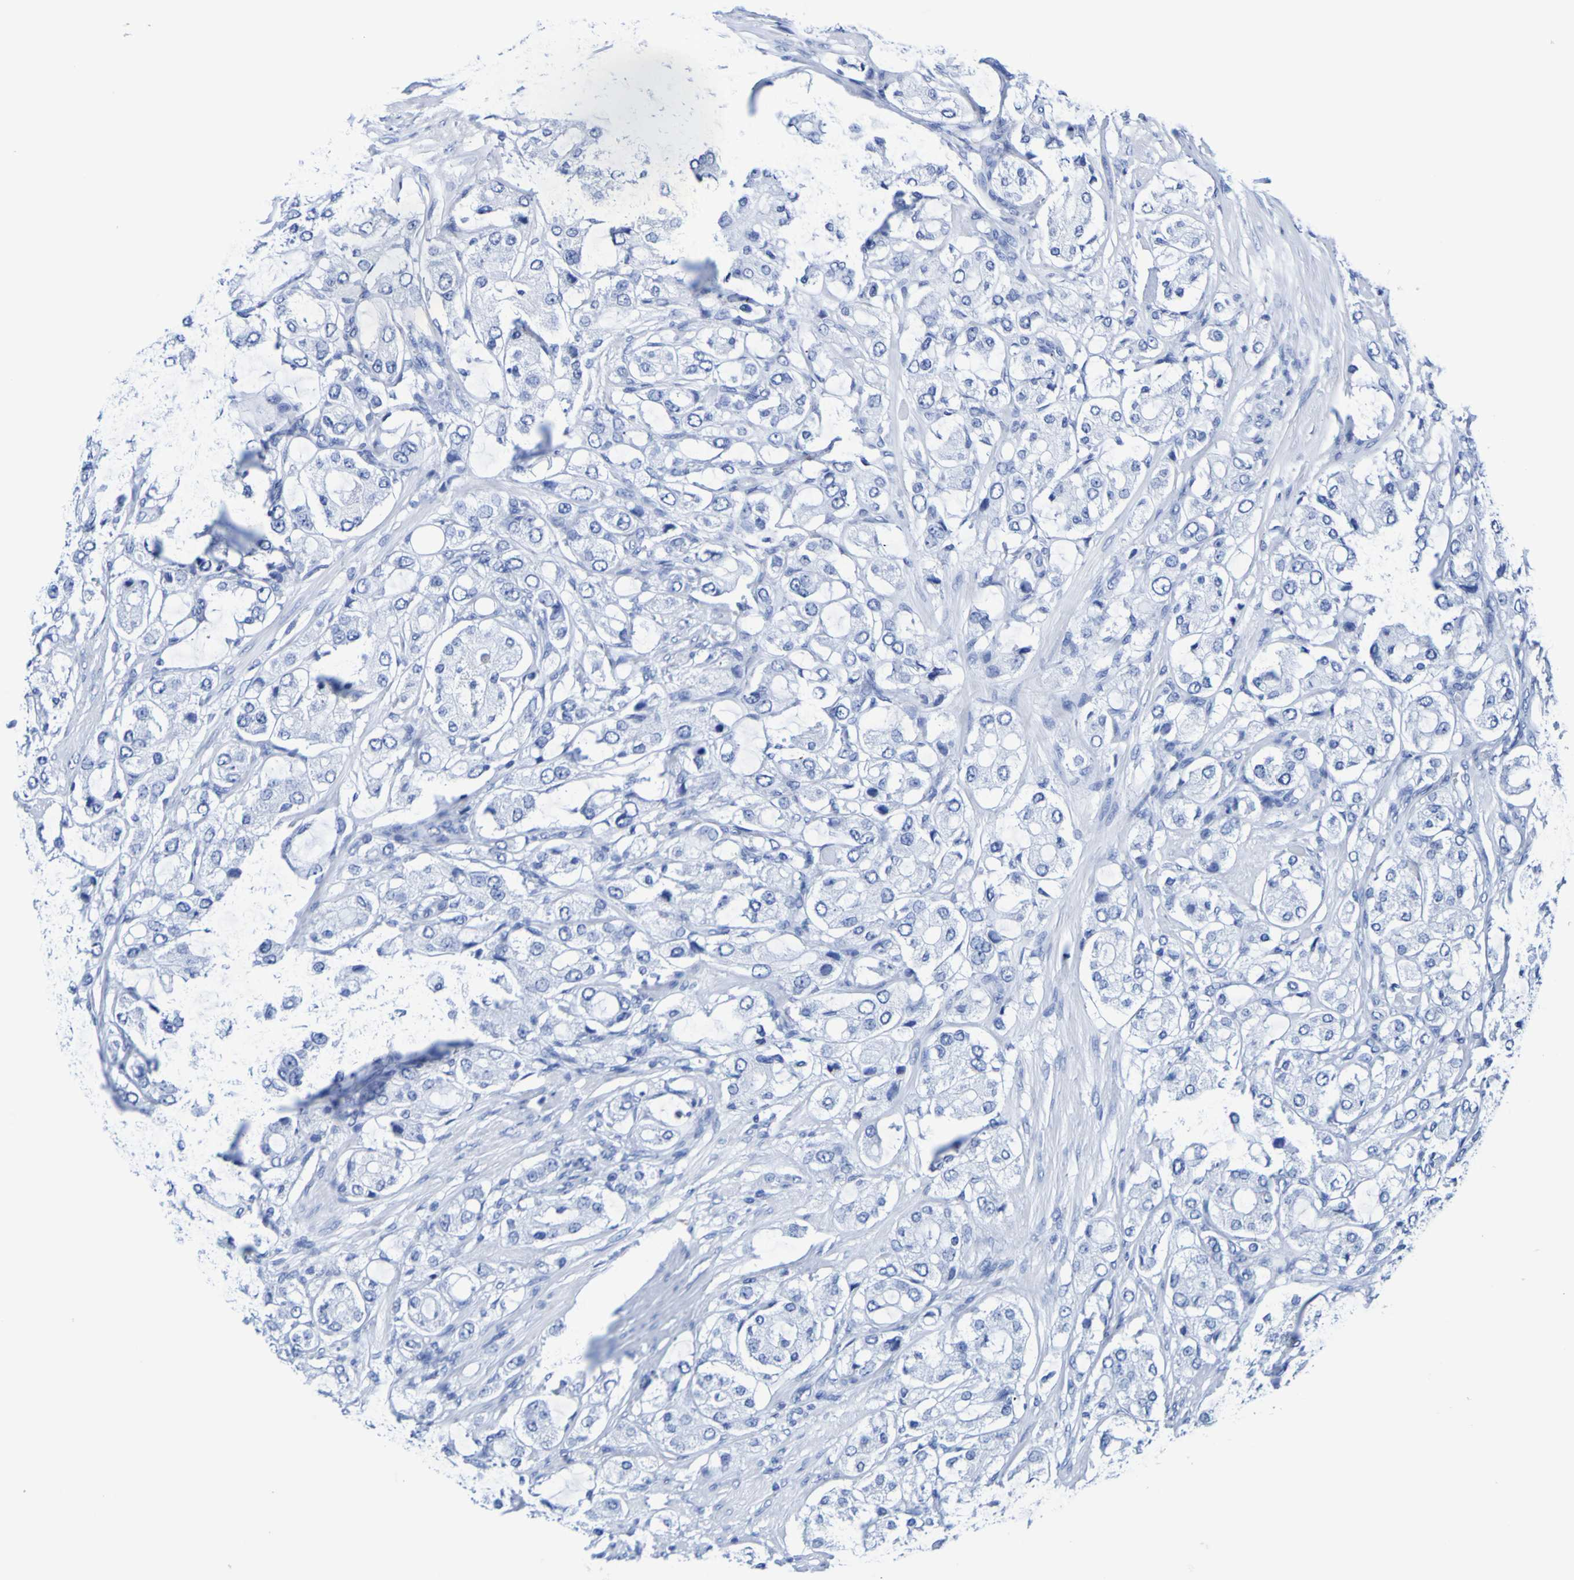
{"staining": {"intensity": "negative", "quantity": "none", "location": "none"}, "tissue": "prostate cancer", "cell_type": "Tumor cells", "image_type": "cancer", "snomed": [{"axis": "morphology", "description": "Adenocarcinoma, High grade"}, {"axis": "topography", "description": "Prostate"}], "caption": "This is a image of immunohistochemistry staining of adenocarcinoma (high-grade) (prostate), which shows no expression in tumor cells.", "gene": "DPEP1", "patient": {"sex": "male", "age": 65}}